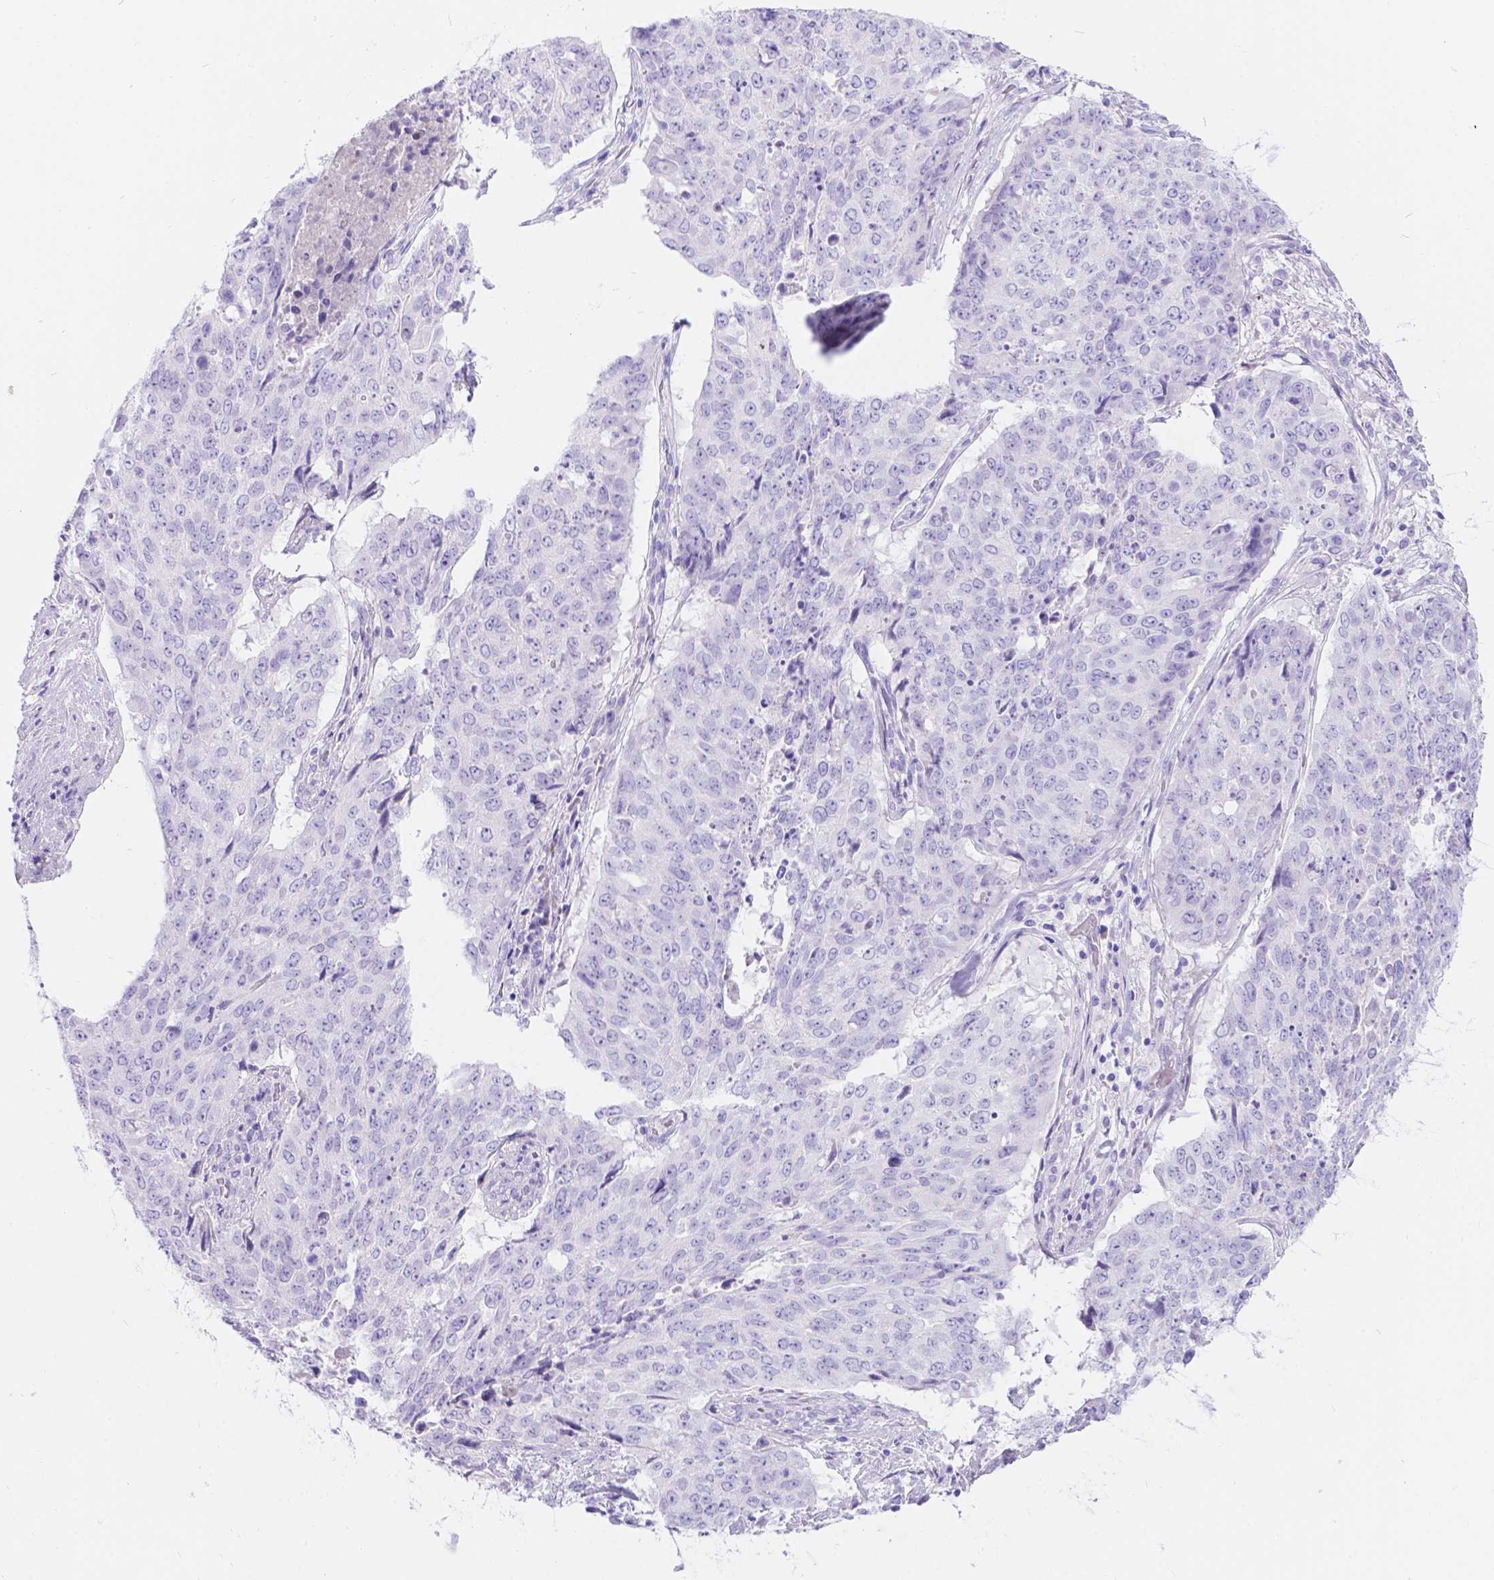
{"staining": {"intensity": "negative", "quantity": "none", "location": "none"}, "tissue": "lung cancer", "cell_type": "Tumor cells", "image_type": "cancer", "snomed": [{"axis": "morphology", "description": "Normal tissue, NOS"}, {"axis": "morphology", "description": "Squamous cell carcinoma, NOS"}, {"axis": "topography", "description": "Bronchus"}, {"axis": "topography", "description": "Lung"}], "caption": "Tumor cells show no significant positivity in lung cancer (squamous cell carcinoma).", "gene": "KLHL10", "patient": {"sex": "male", "age": 64}}